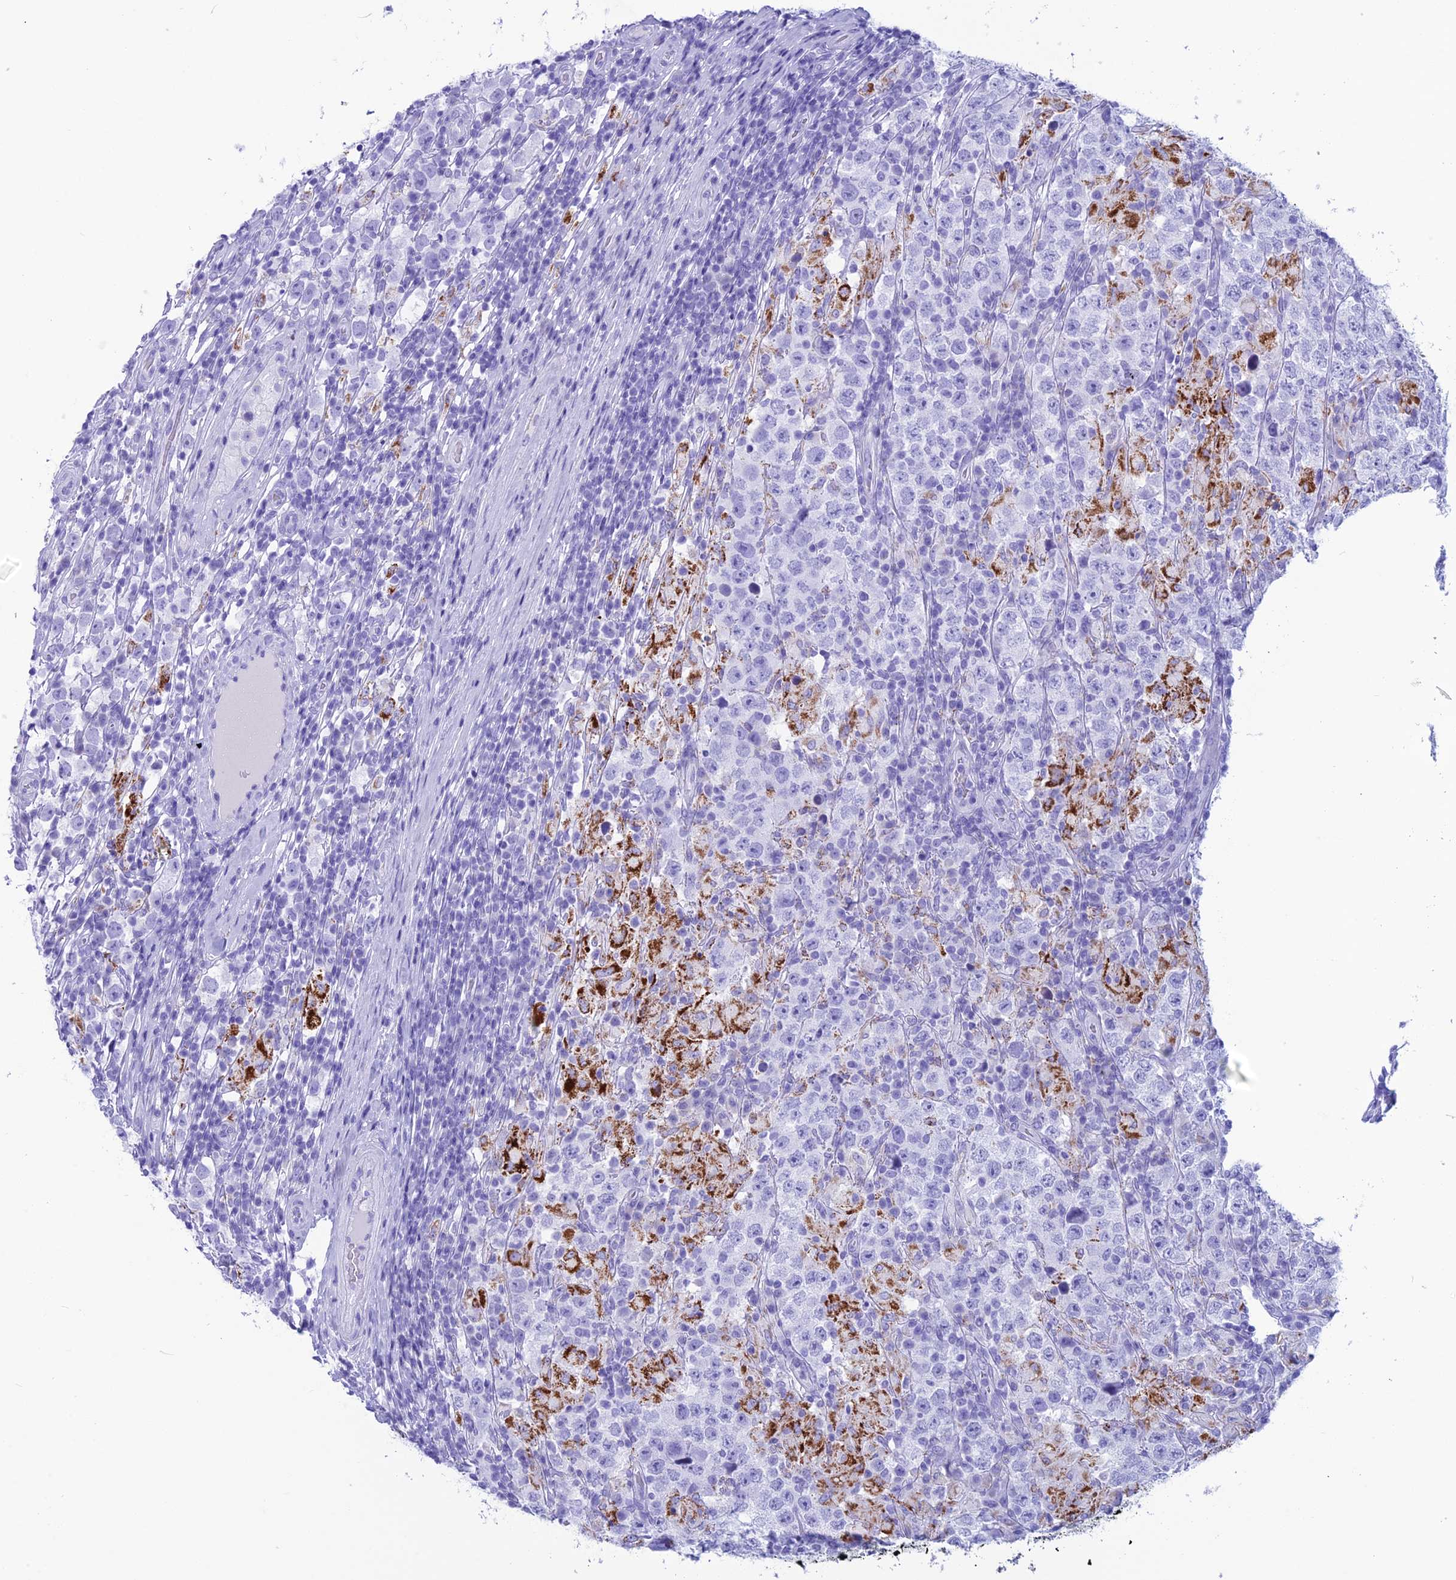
{"staining": {"intensity": "strong", "quantity": "<25%", "location": "cytoplasmic/membranous"}, "tissue": "testis cancer", "cell_type": "Tumor cells", "image_type": "cancer", "snomed": [{"axis": "morphology", "description": "Normal tissue, NOS"}, {"axis": "morphology", "description": "Urothelial carcinoma, High grade"}, {"axis": "morphology", "description": "Seminoma, NOS"}, {"axis": "morphology", "description": "Carcinoma, Embryonal, NOS"}, {"axis": "topography", "description": "Urinary bladder"}, {"axis": "topography", "description": "Testis"}], "caption": "A photomicrograph of seminoma (testis) stained for a protein displays strong cytoplasmic/membranous brown staining in tumor cells.", "gene": "TRAM1L1", "patient": {"sex": "male", "age": 41}}